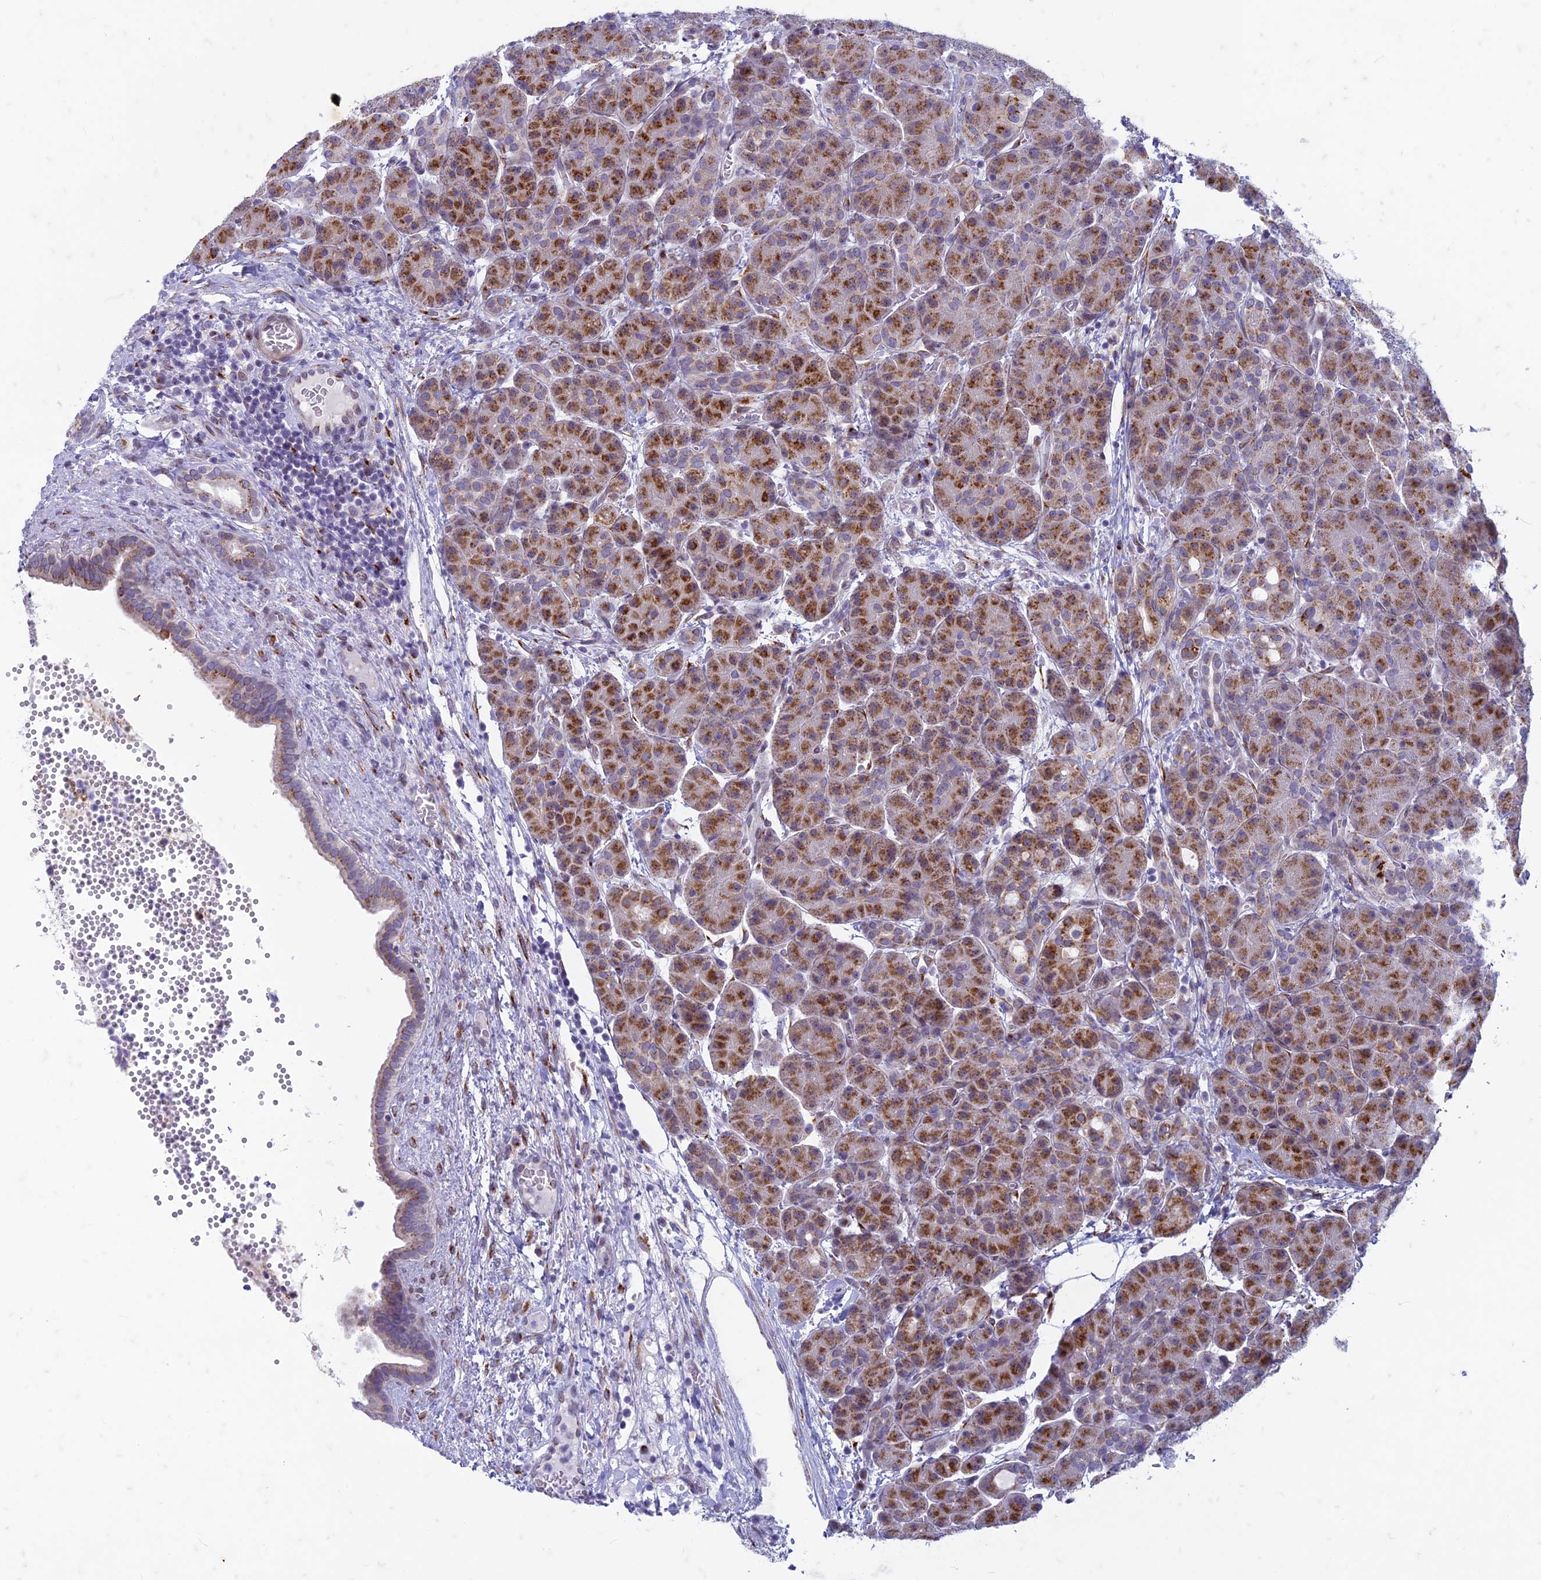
{"staining": {"intensity": "strong", "quantity": ">75%", "location": "cytoplasmic/membranous"}, "tissue": "pancreas", "cell_type": "Exocrine glandular cells", "image_type": "normal", "snomed": [{"axis": "morphology", "description": "Normal tissue, NOS"}, {"axis": "topography", "description": "Pancreas"}], "caption": "This photomicrograph shows immunohistochemistry (IHC) staining of normal human pancreas, with high strong cytoplasmic/membranous staining in approximately >75% of exocrine glandular cells.", "gene": "FAM3C", "patient": {"sex": "male", "age": 63}}